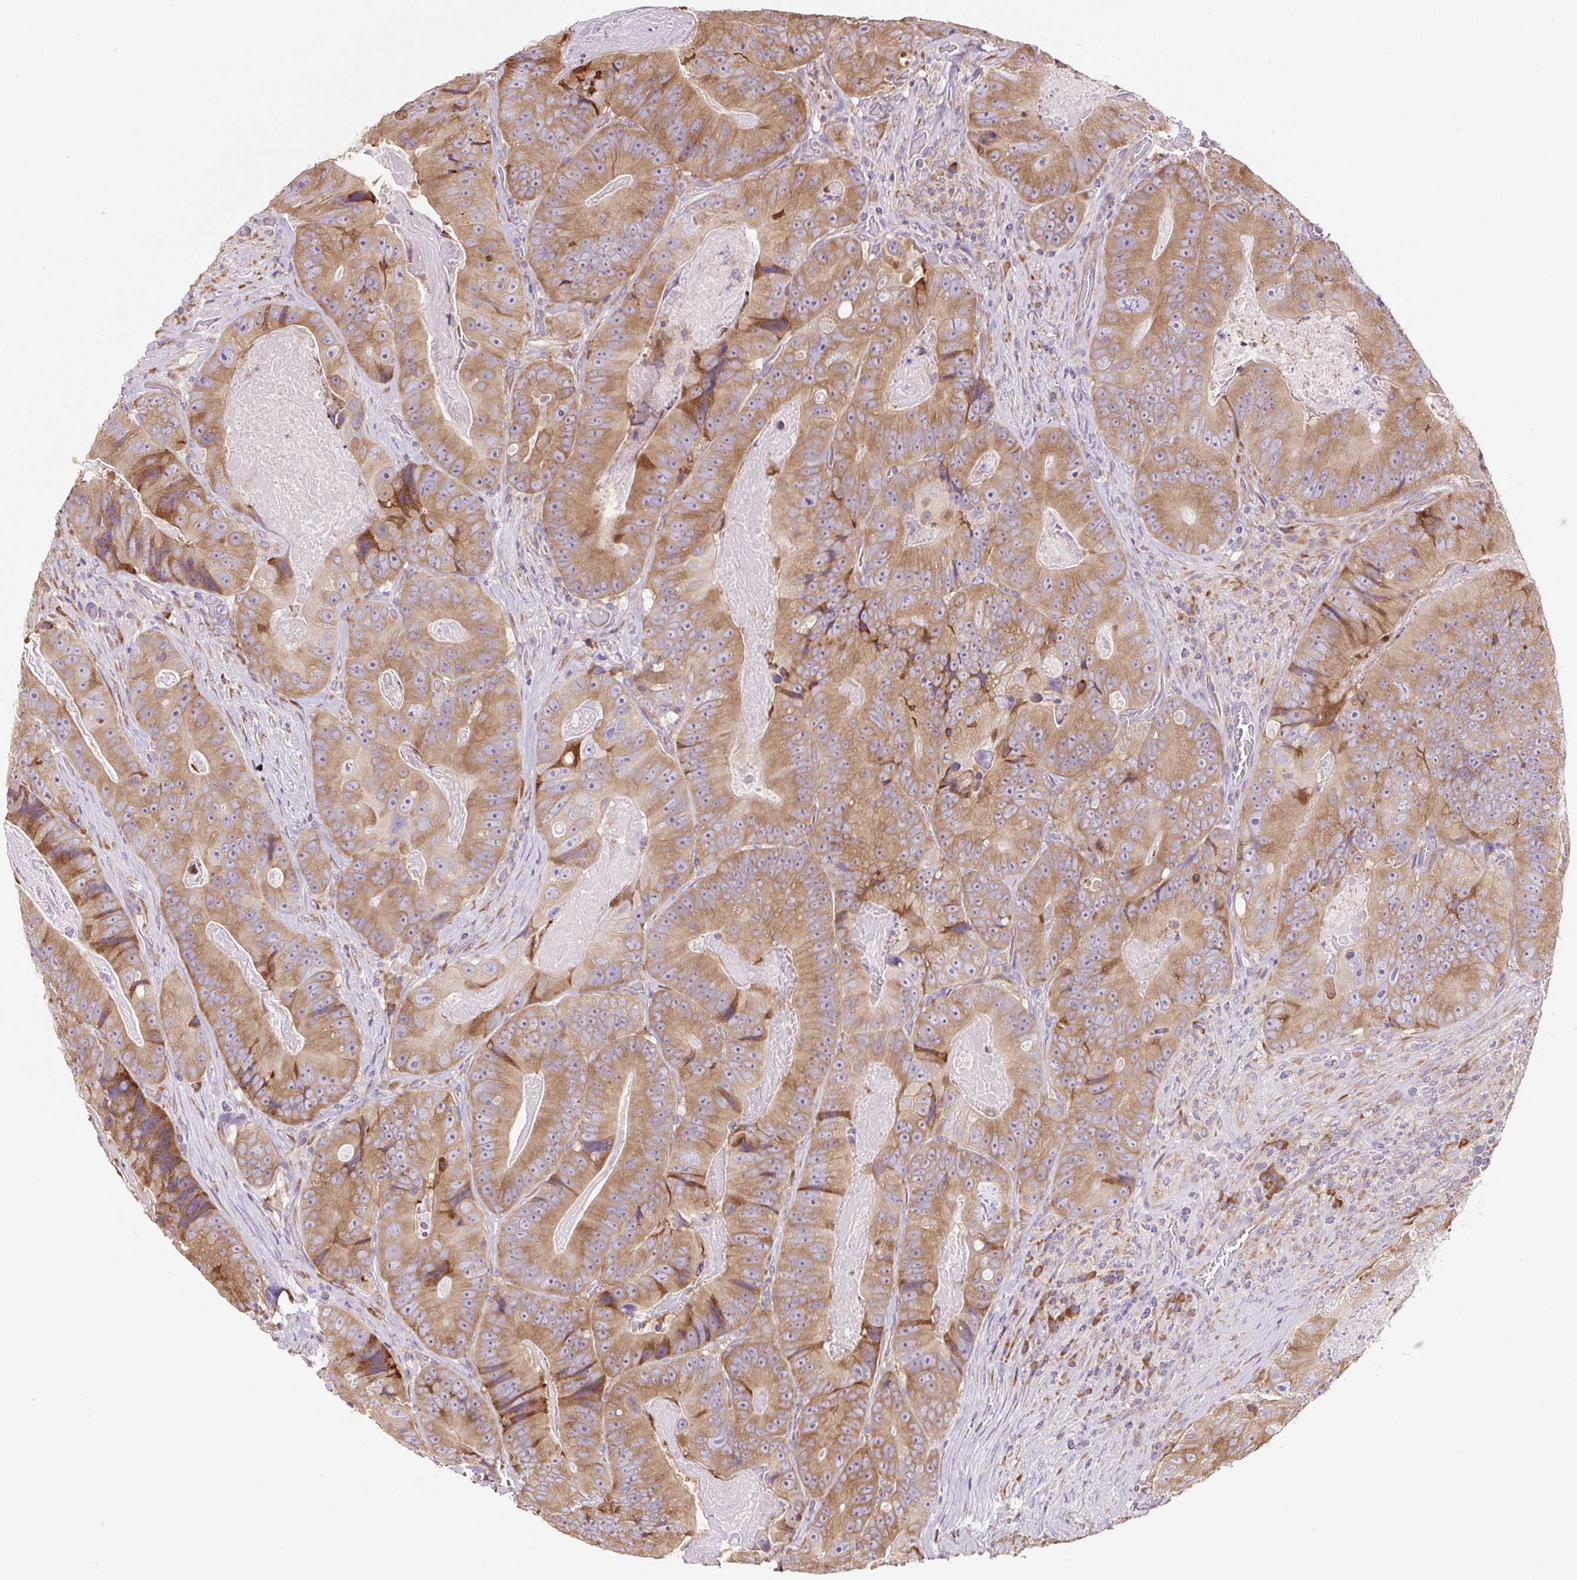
{"staining": {"intensity": "moderate", "quantity": ">75%", "location": "cytoplasmic/membranous"}, "tissue": "colorectal cancer", "cell_type": "Tumor cells", "image_type": "cancer", "snomed": [{"axis": "morphology", "description": "Adenocarcinoma, NOS"}, {"axis": "topography", "description": "Colon"}], "caption": "There is medium levels of moderate cytoplasmic/membranous expression in tumor cells of adenocarcinoma (colorectal), as demonstrated by immunohistochemical staining (brown color).", "gene": "RPS23", "patient": {"sex": "female", "age": 86}}